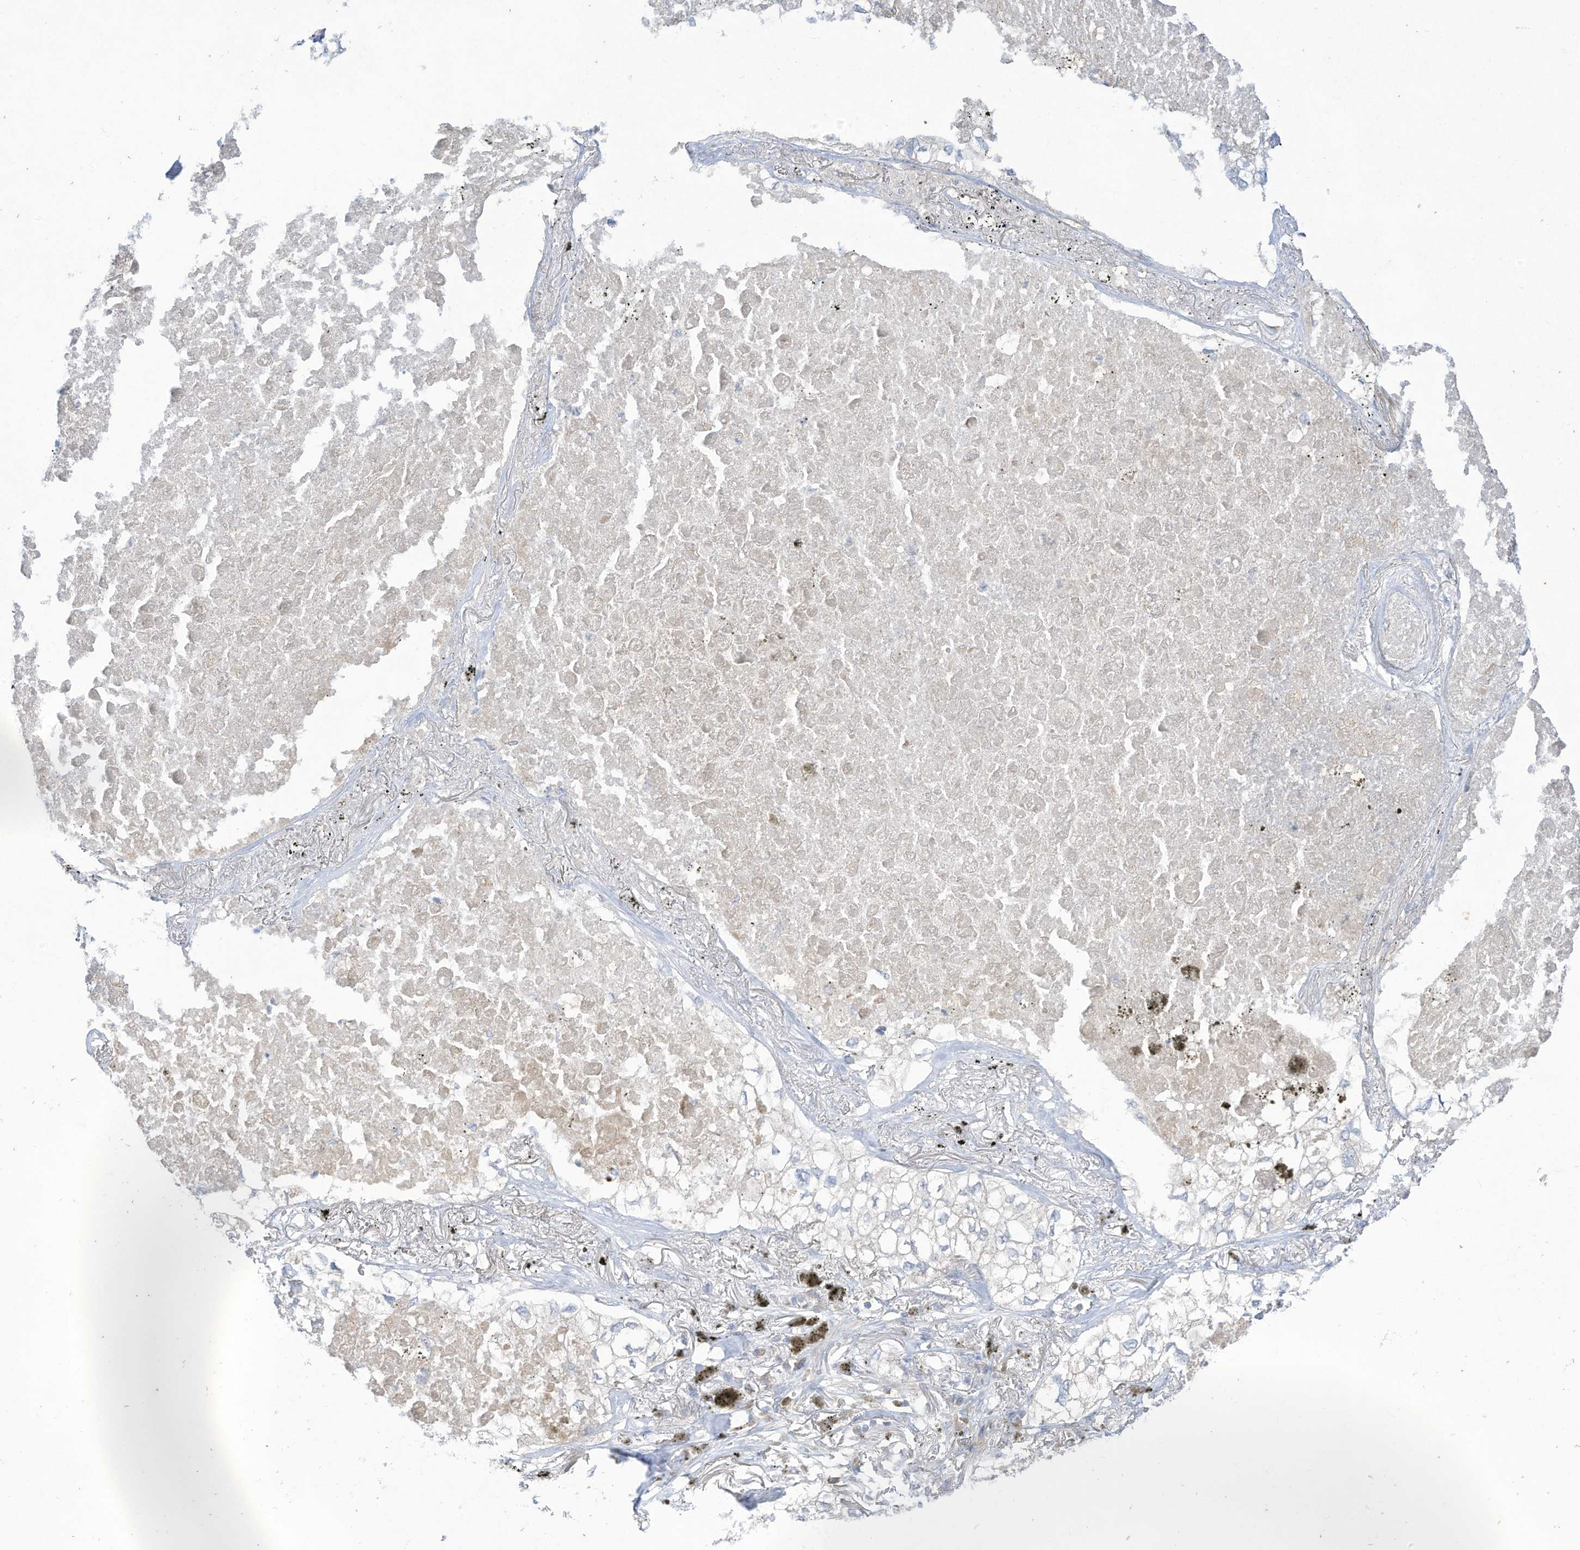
{"staining": {"intensity": "negative", "quantity": "none", "location": "none"}, "tissue": "lung cancer", "cell_type": "Tumor cells", "image_type": "cancer", "snomed": [{"axis": "morphology", "description": "Adenocarcinoma, NOS"}, {"axis": "topography", "description": "Lung"}], "caption": "Immunohistochemistry (IHC) histopathology image of neoplastic tissue: lung adenocarcinoma stained with DAB exhibits no significant protein positivity in tumor cells. The staining is performed using DAB brown chromogen with nuclei counter-stained in using hematoxylin.", "gene": "LRRN2", "patient": {"sex": "male", "age": 65}}